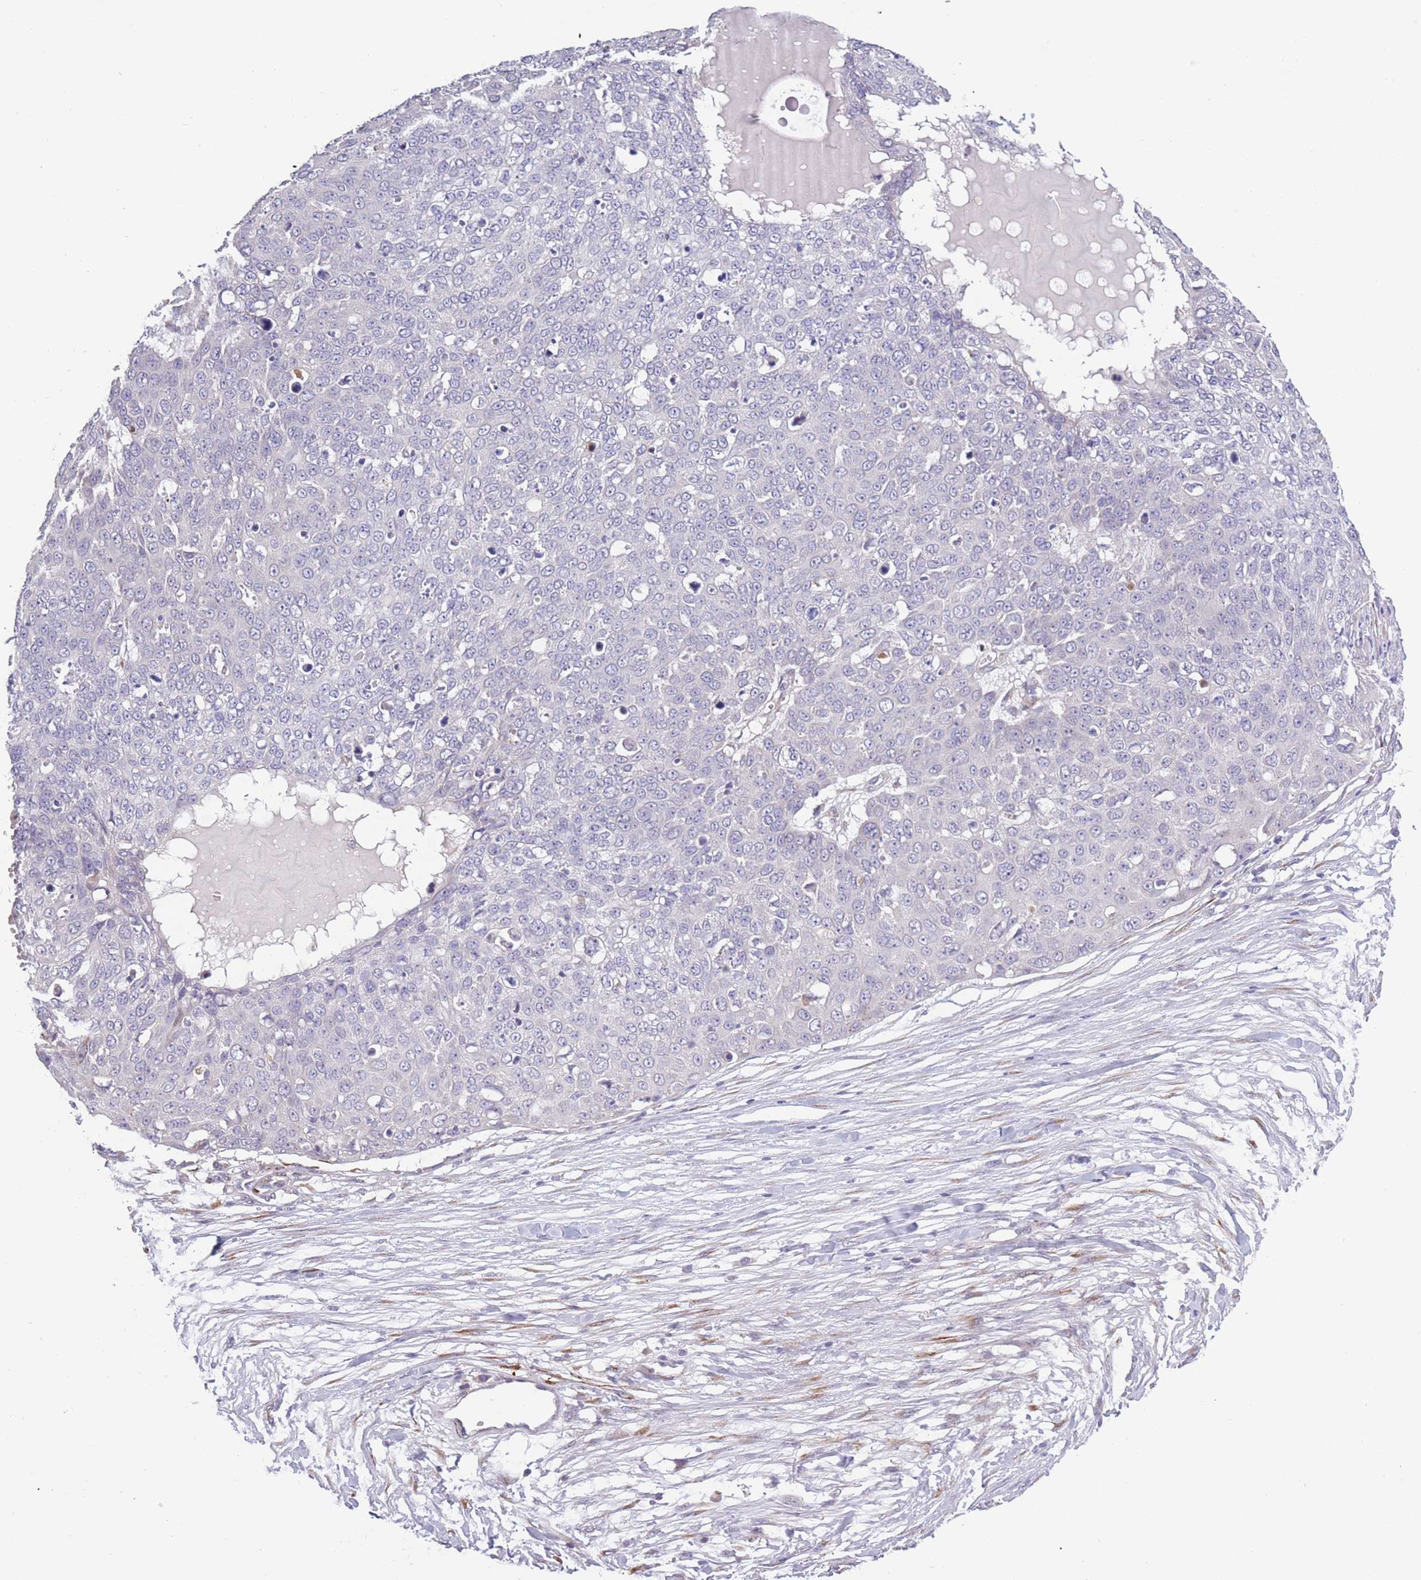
{"staining": {"intensity": "negative", "quantity": "none", "location": "none"}, "tissue": "skin cancer", "cell_type": "Tumor cells", "image_type": "cancer", "snomed": [{"axis": "morphology", "description": "Squamous cell carcinoma, NOS"}, {"axis": "topography", "description": "Skin"}], "caption": "High power microscopy histopathology image of an immunohistochemistry photomicrograph of skin cancer (squamous cell carcinoma), revealing no significant staining in tumor cells.", "gene": "CCNQ", "patient": {"sex": "male", "age": 71}}